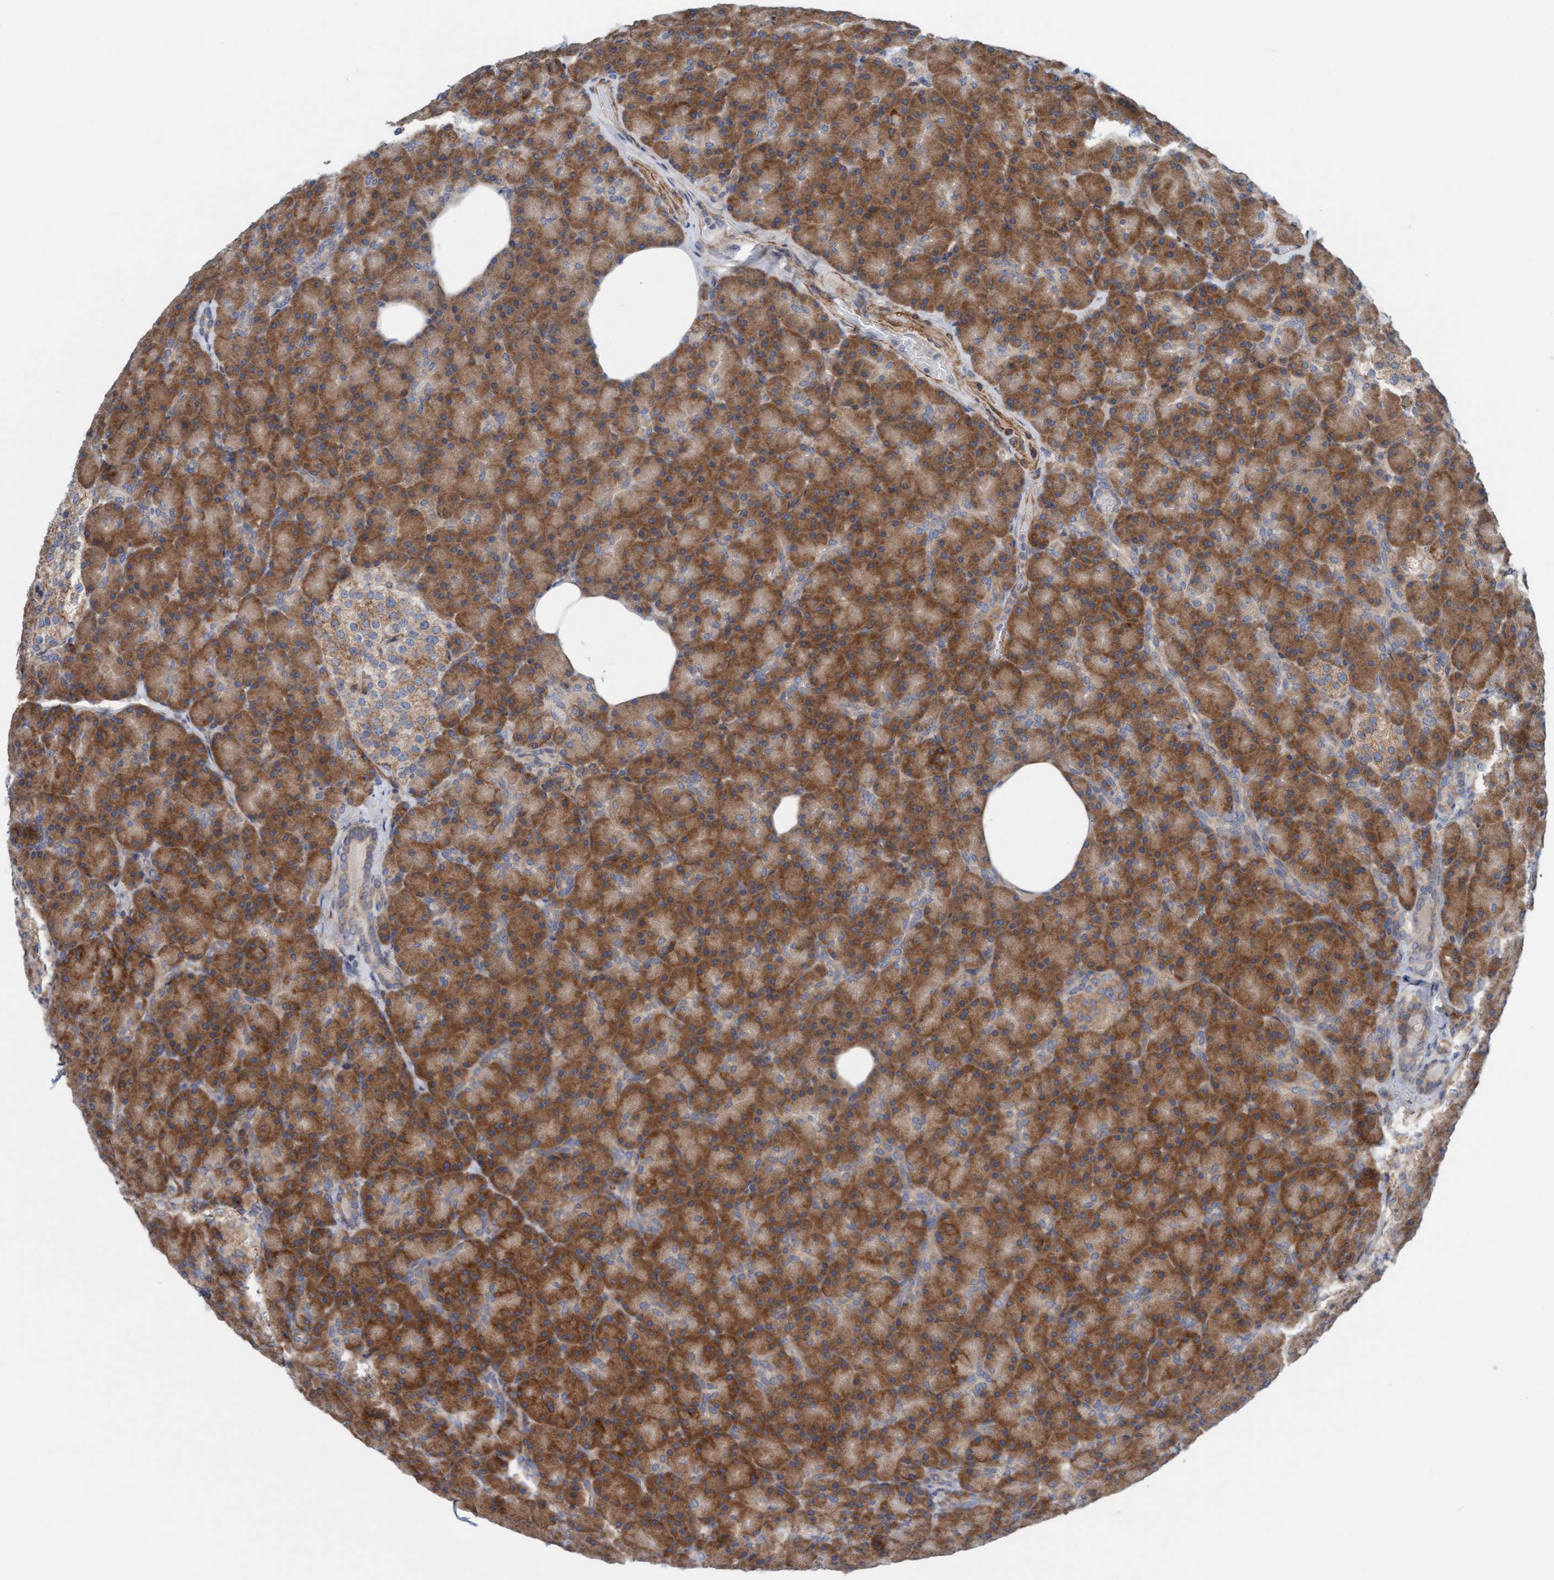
{"staining": {"intensity": "strong", "quantity": ">75%", "location": "cytoplasmic/membranous"}, "tissue": "pancreas", "cell_type": "Exocrine glandular cells", "image_type": "normal", "snomed": [{"axis": "morphology", "description": "Normal tissue, NOS"}, {"axis": "topography", "description": "Pancreas"}], "caption": "Pancreas stained with a brown dye displays strong cytoplasmic/membranous positive staining in approximately >75% of exocrine glandular cells.", "gene": "CDK5RAP3", "patient": {"sex": "female", "age": 43}}